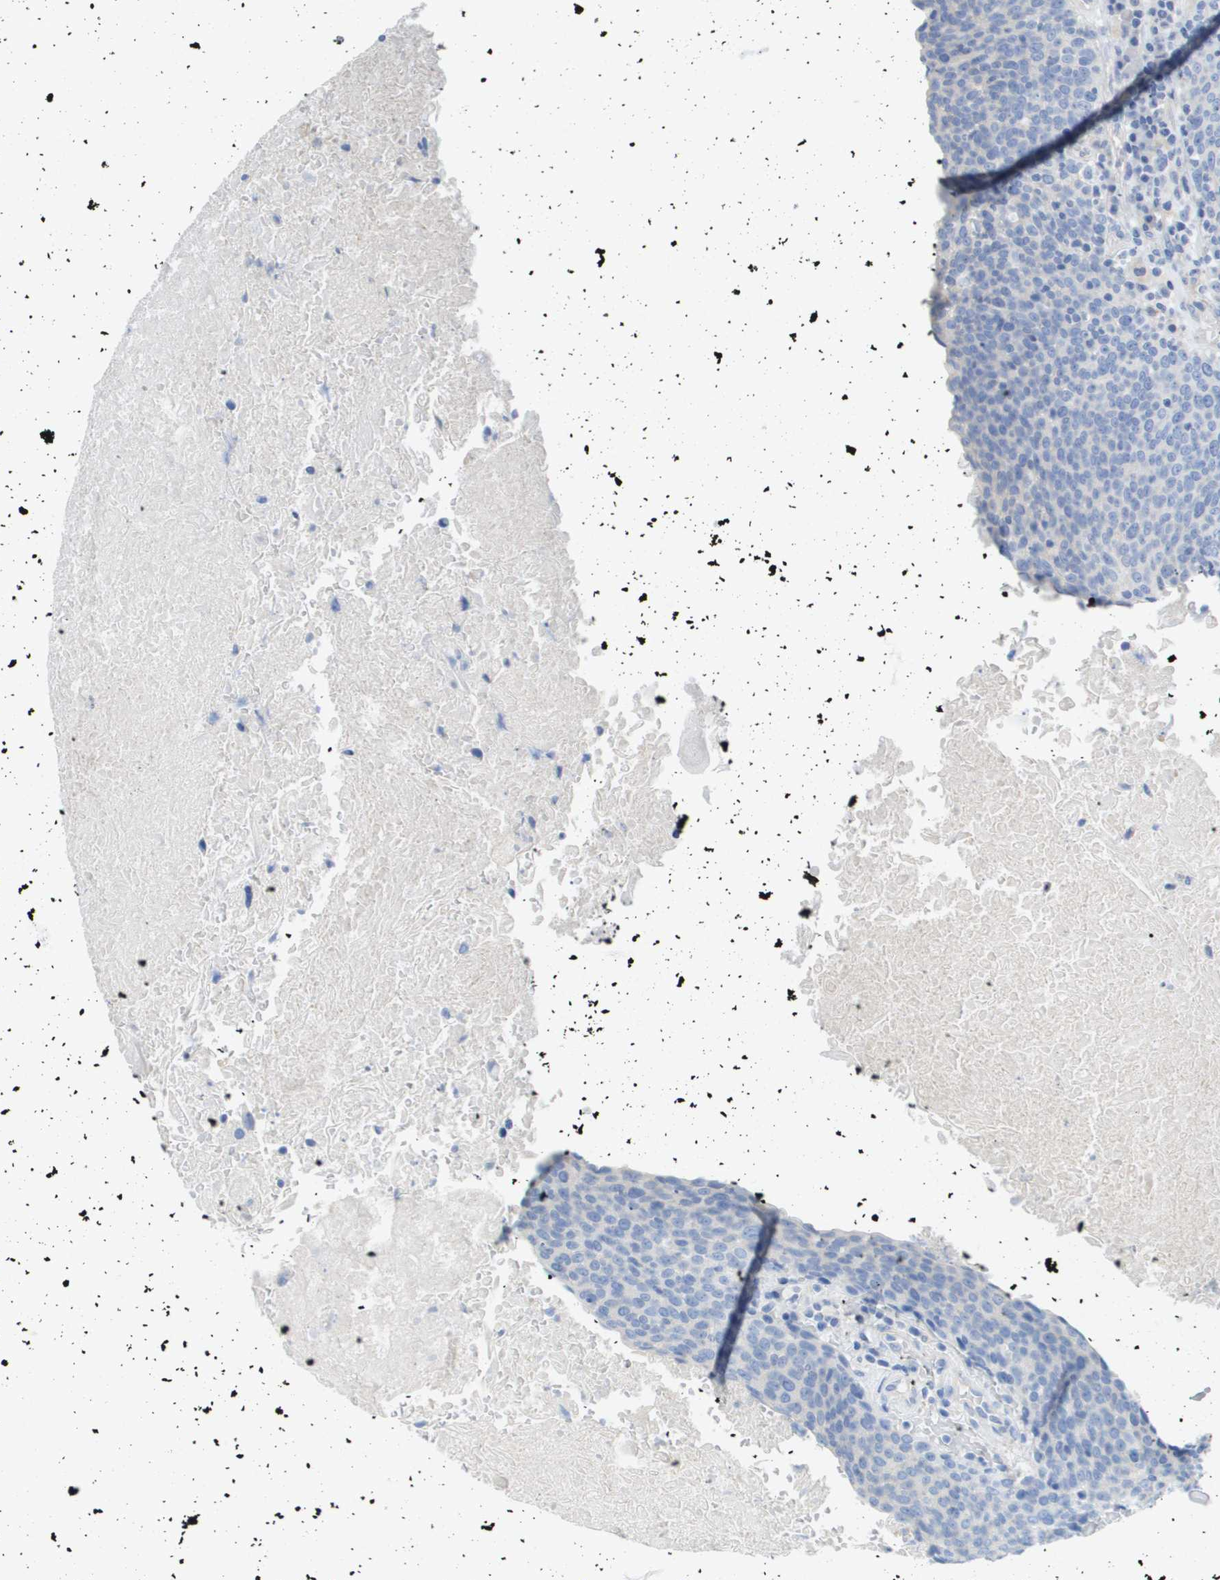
{"staining": {"intensity": "negative", "quantity": "none", "location": "none"}, "tissue": "head and neck cancer", "cell_type": "Tumor cells", "image_type": "cancer", "snomed": [{"axis": "morphology", "description": "Squamous cell carcinoma, NOS"}, {"axis": "morphology", "description": "Squamous cell carcinoma, metastatic, NOS"}, {"axis": "topography", "description": "Lymph node"}, {"axis": "topography", "description": "Head-Neck"}], "caption": "The photomicrograph exhibits no significant expression in tumor cells of head and neck cancer.", "gene": "MYL3", "patient": {"sex": "male", "age": 62}}